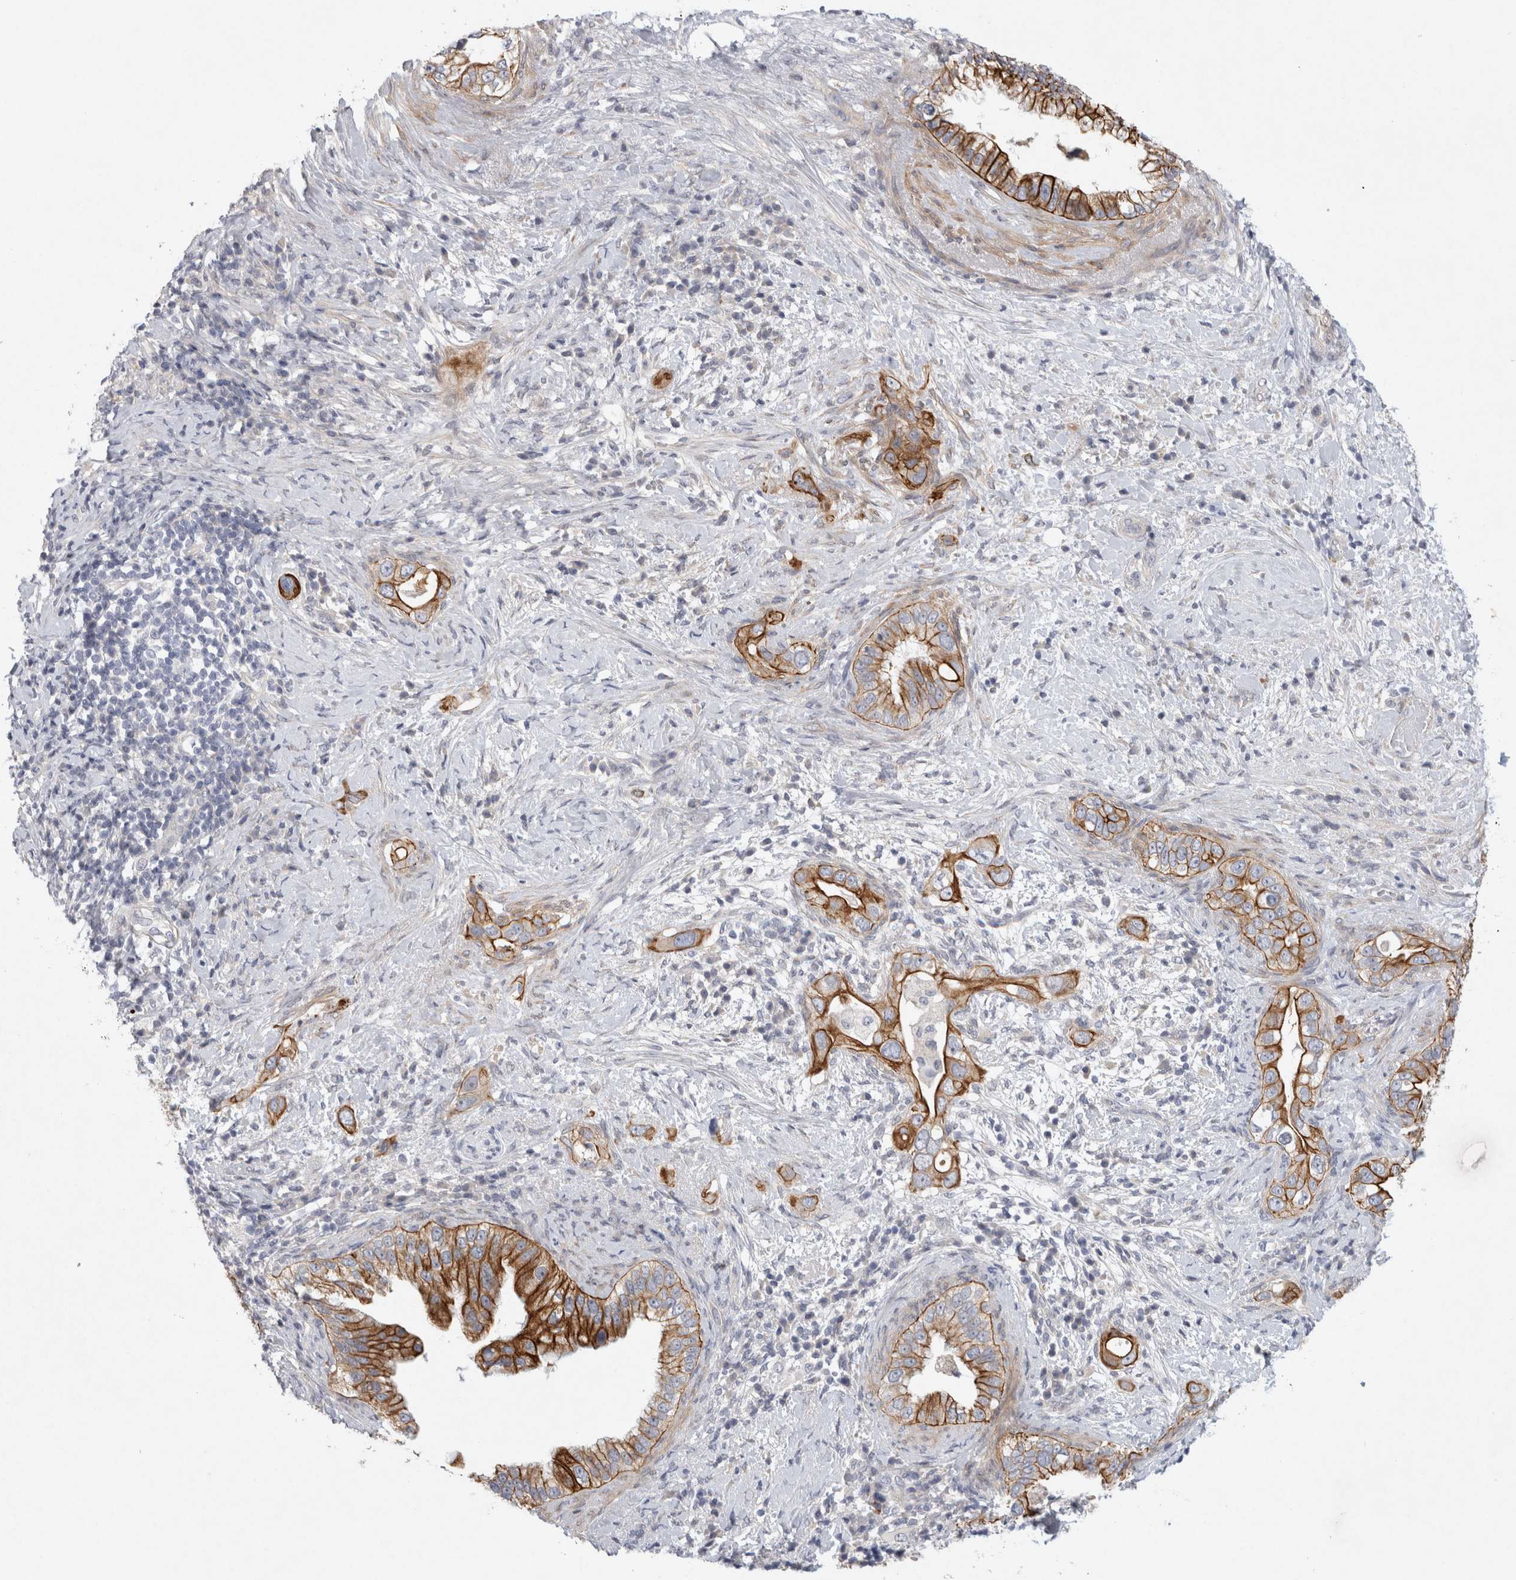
{"staining": {"intensity": "strong", "quantity": ">75%", "location": "cytoplasmic/membranous"}, "tissue": "pancreatic cancer", "cell_type": "Tumor cells", "image_type": "cancer", "snomed": [{"axis": "morphology", "description": "Inflammation, NOS"}, {"axis": "morphology", "description": "Adenocarcinoma, NOS"}, {"axis": "topography", "description": "Pancreas"}], "caption": "There is high levels of strong cytoplasmic/membranous staining in tumor cells of pancreatic cancer (adenocarcinoma), as demonstrated by immunohistochemical staining (brown color).", "gene": "BZW2", "patient": {"sex": "female", "age": 56}}